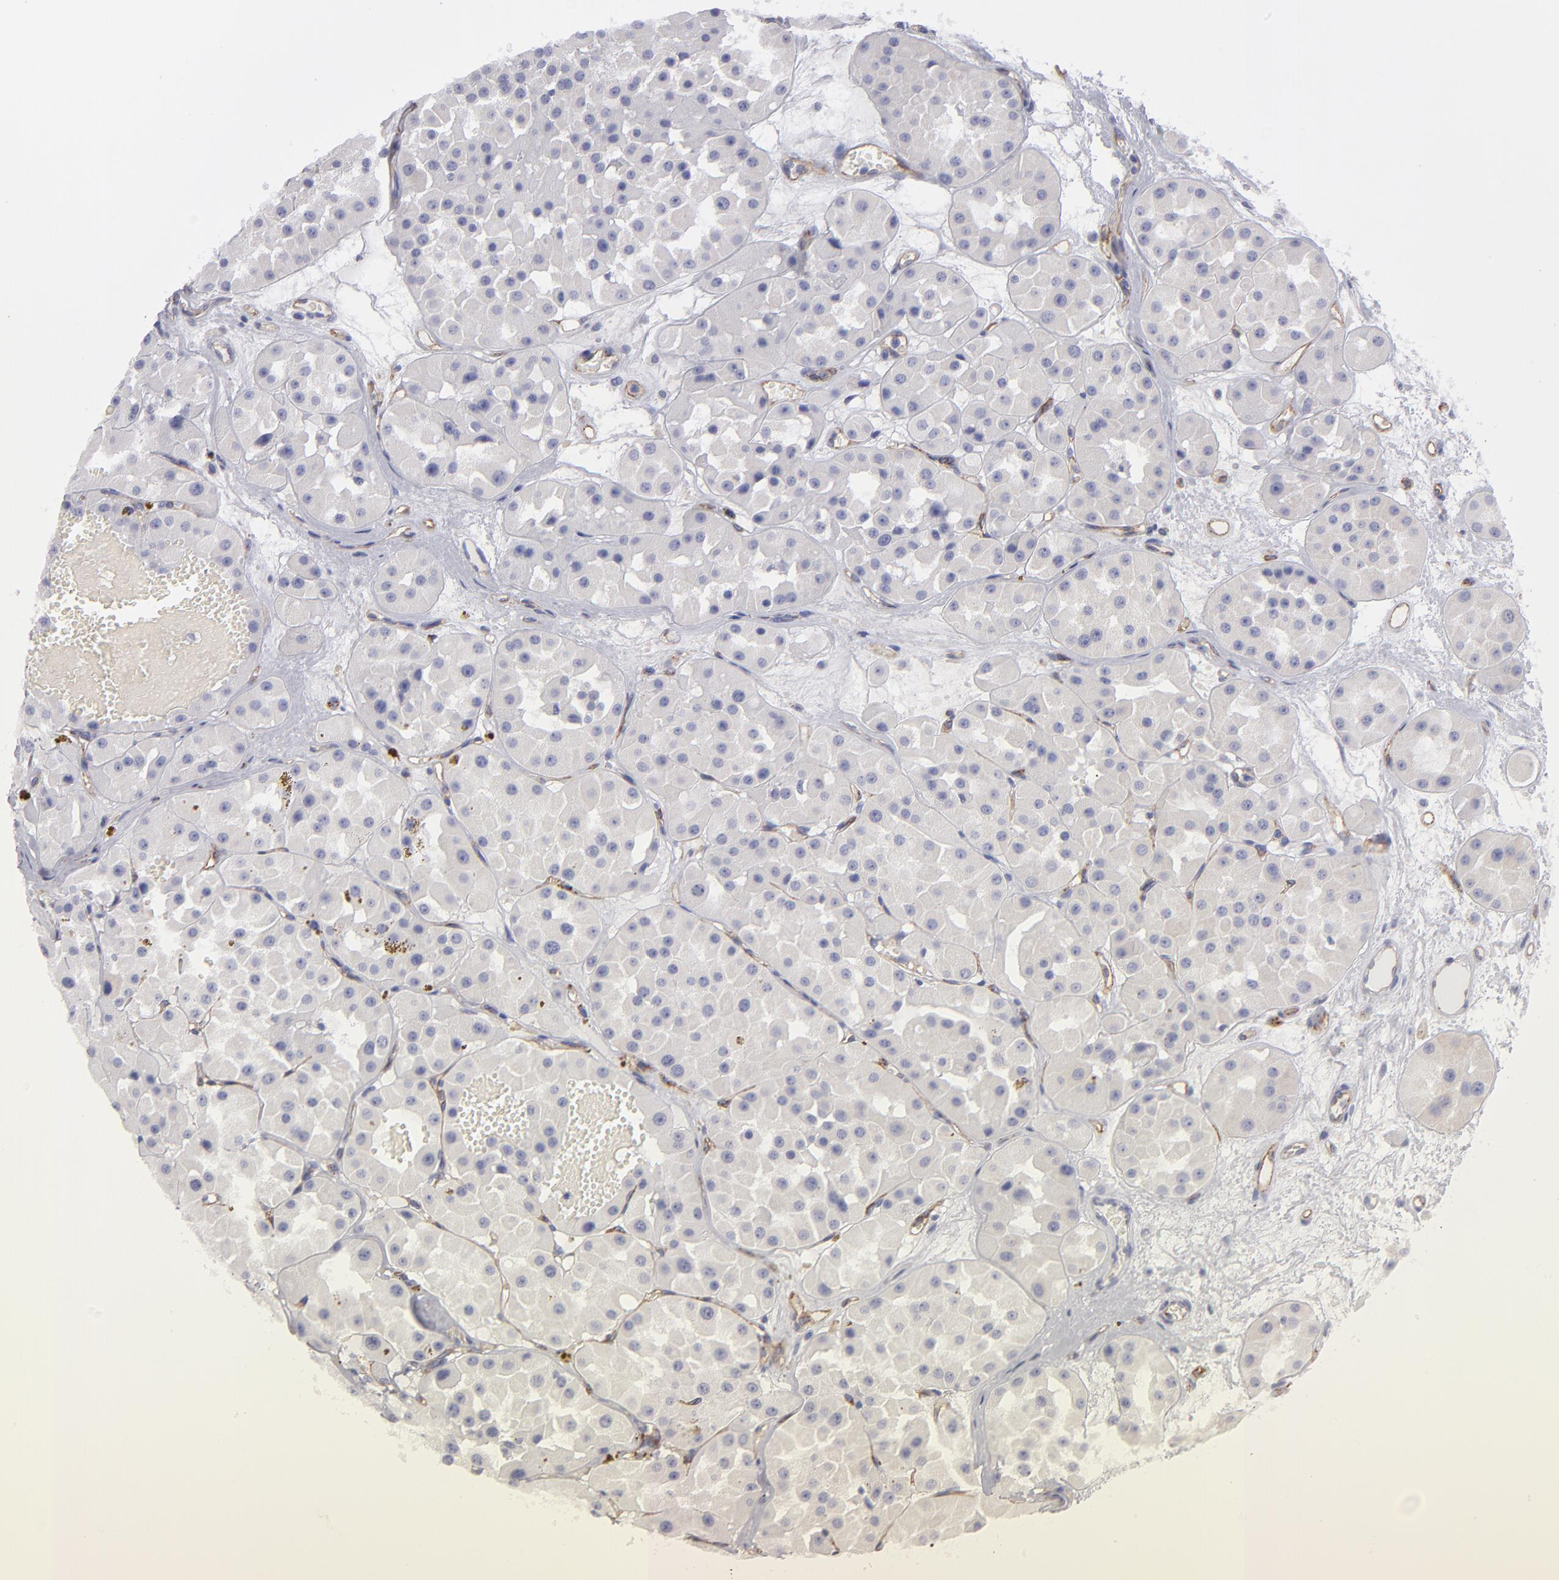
{"staining": {"intensity": "negative", "quantity": "none", "location": "none"}, "tissue": "renal cancer", "cell_type": "Tumor cells", "image_type": "cancer", "snomed": [{"axis": "morphology", "description": "Adenocarcinoma, uncertain malignant potential"}, {"axis": "topography", "description": "Kidney"}], "caption": "Immunohistochemical staining of renal cancer (adenocarcinoma,  uncertain malignant potential) displays no significant staining in tumor cells.", "gene": "PLVAP", "patient": {"sex": "male", "age": 63}}